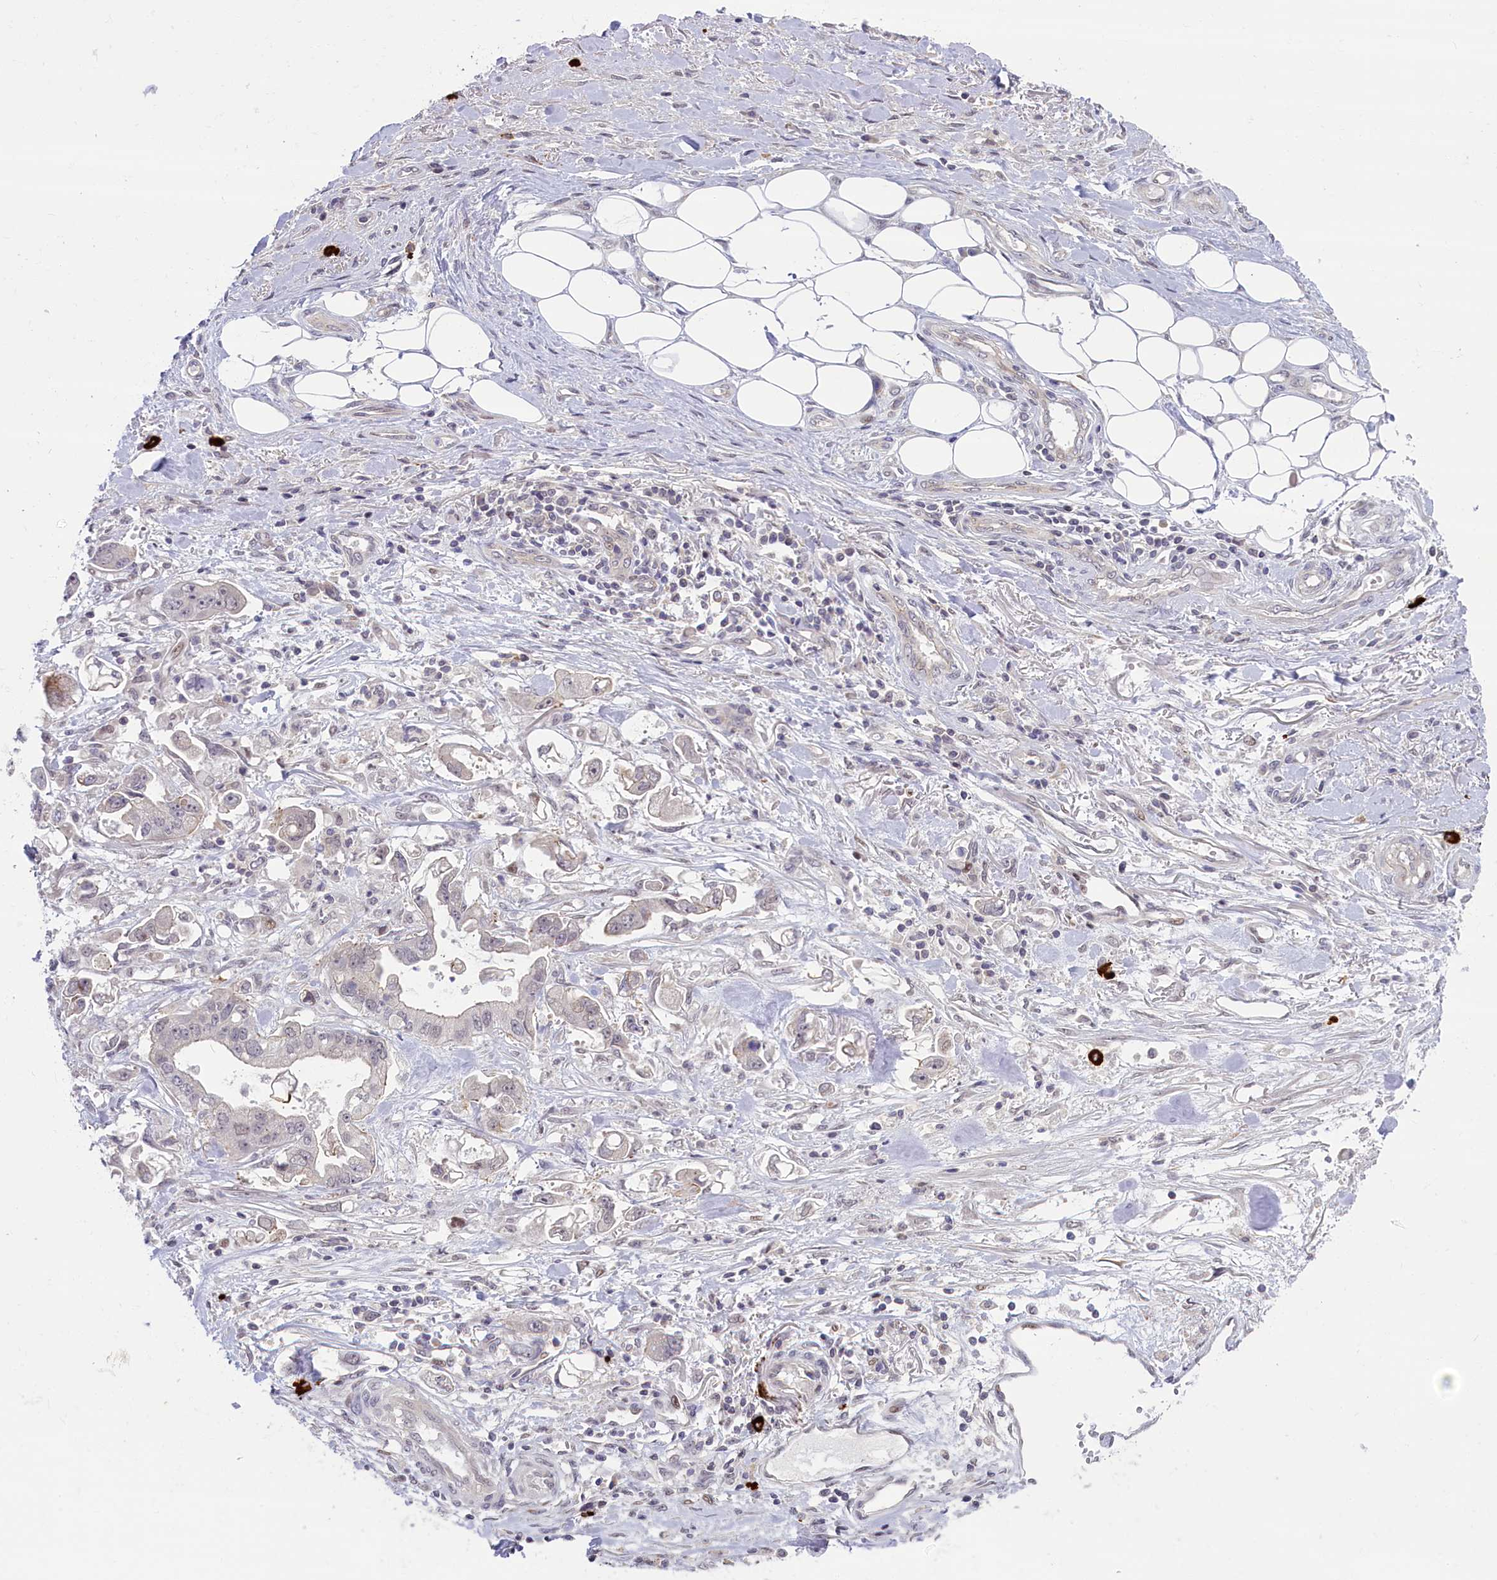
{"staining": {"intensity": "negative", "quantity": "none", "location": "none"}, "tissue": "stomach cancer", "cell_type": "Tumor cells", "image_type": "cancer", "snomed": [{"axis": "morphology", "description": "Adenocarcinoma, NOS"}, {"axis": "topography", "description": "Stomach"}], "caption": "Immunohistochemistry (IHC) of stomach adenocarcinoma exhibits no expression in tumor cells. (DAB IHC with hematoxylin counter stain).", "gene": "CCL23", "patient": {"sex": "male", "age": 62}}